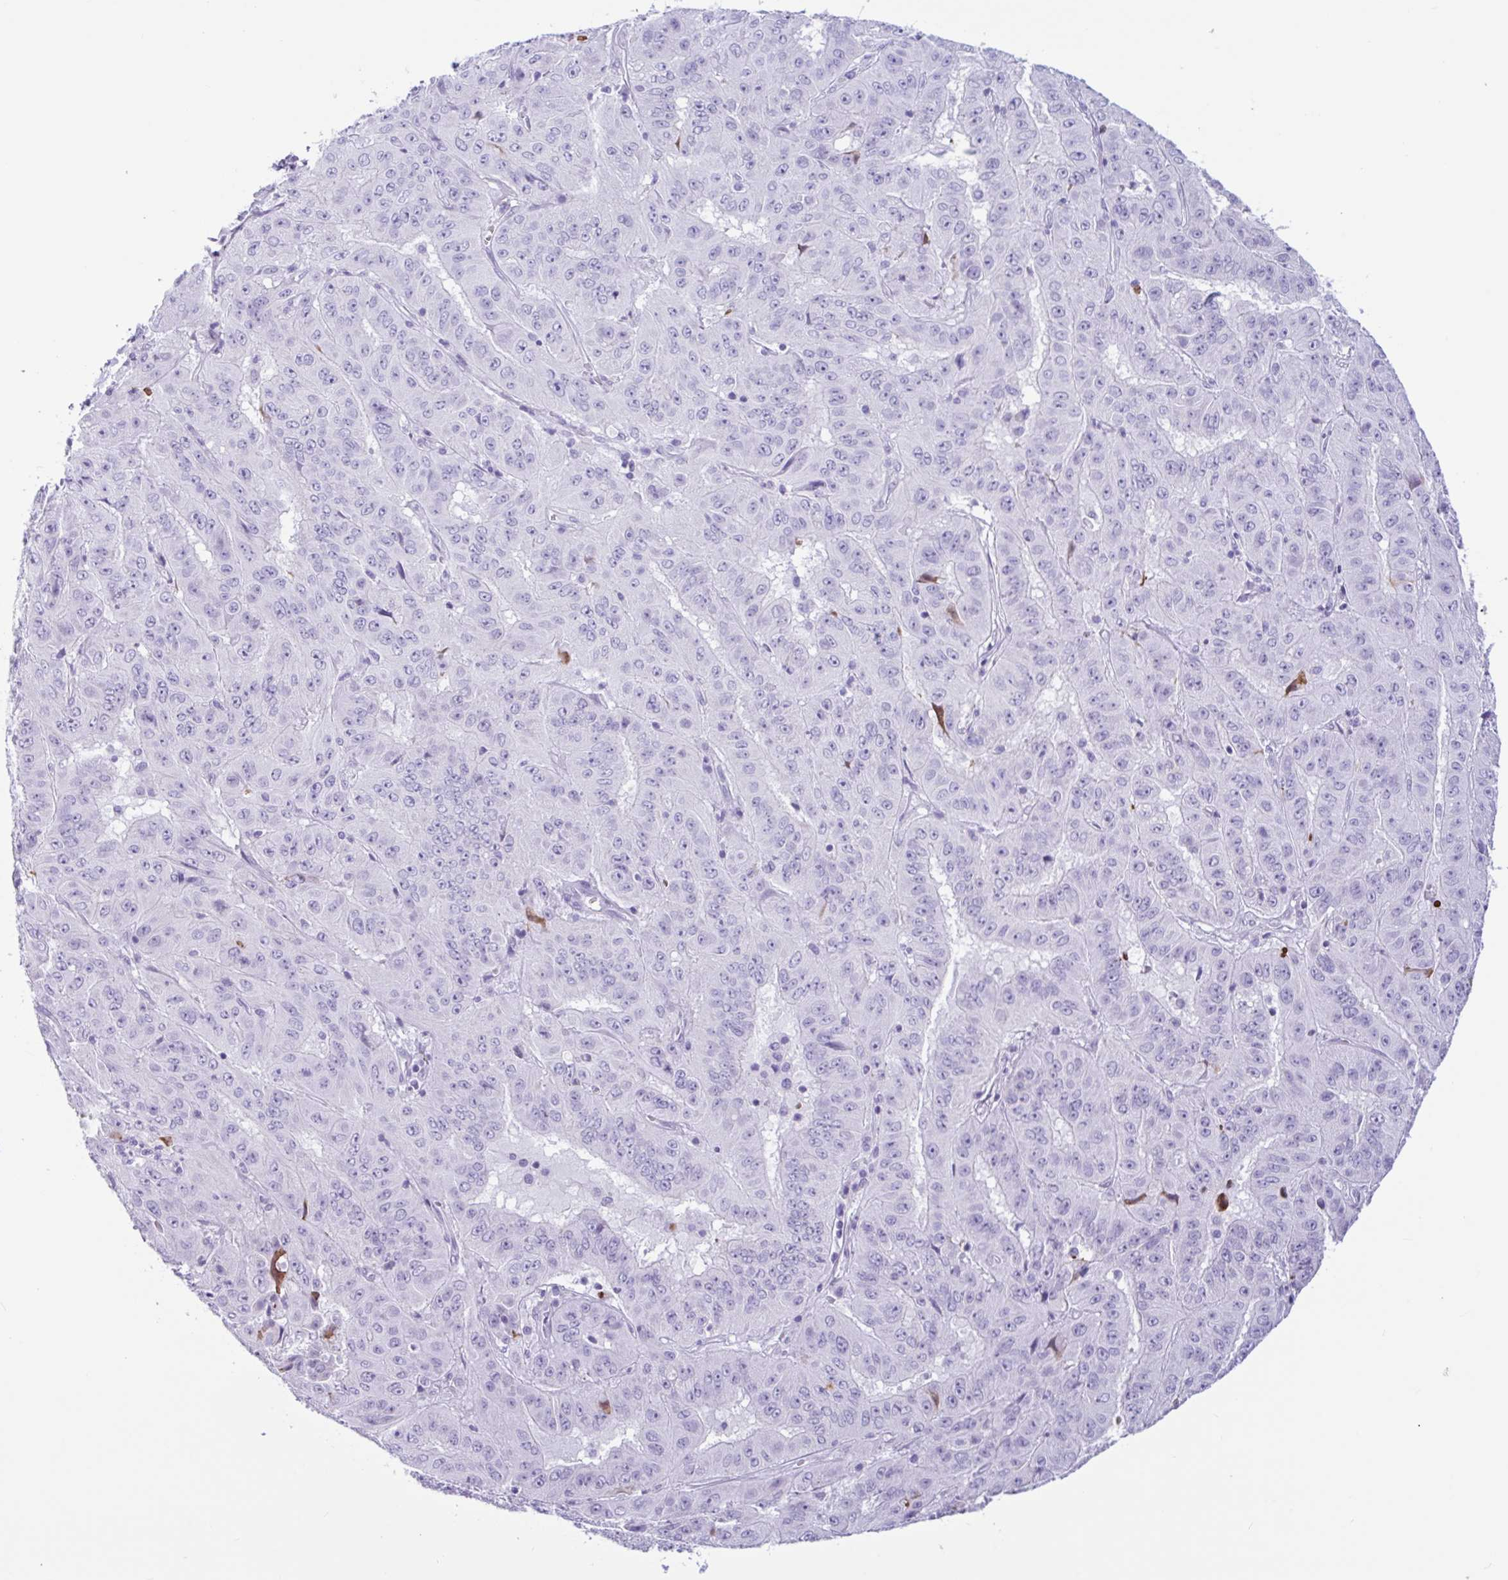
{"staining": {"intensity": "negative", "quantity": "none", "location": "none"}, "tissue": "pancreatic cancer", "cell_type": "Tumor cells", "image_type": "cancer", "snomed": [{"axis": "morphology", "description": "Adenocarcinoma, NOS"}, {"axis": "topography", "description": "Pancreas"}], "caption": "Histopathology image shows no significant protein expression in tumor cells of pancreatic cancer. (Brightfield microscopy of DAB immunohistochemistry at high magnification).", "gene": "CTSE", "patient": {"sex": "male", "age": 63}}